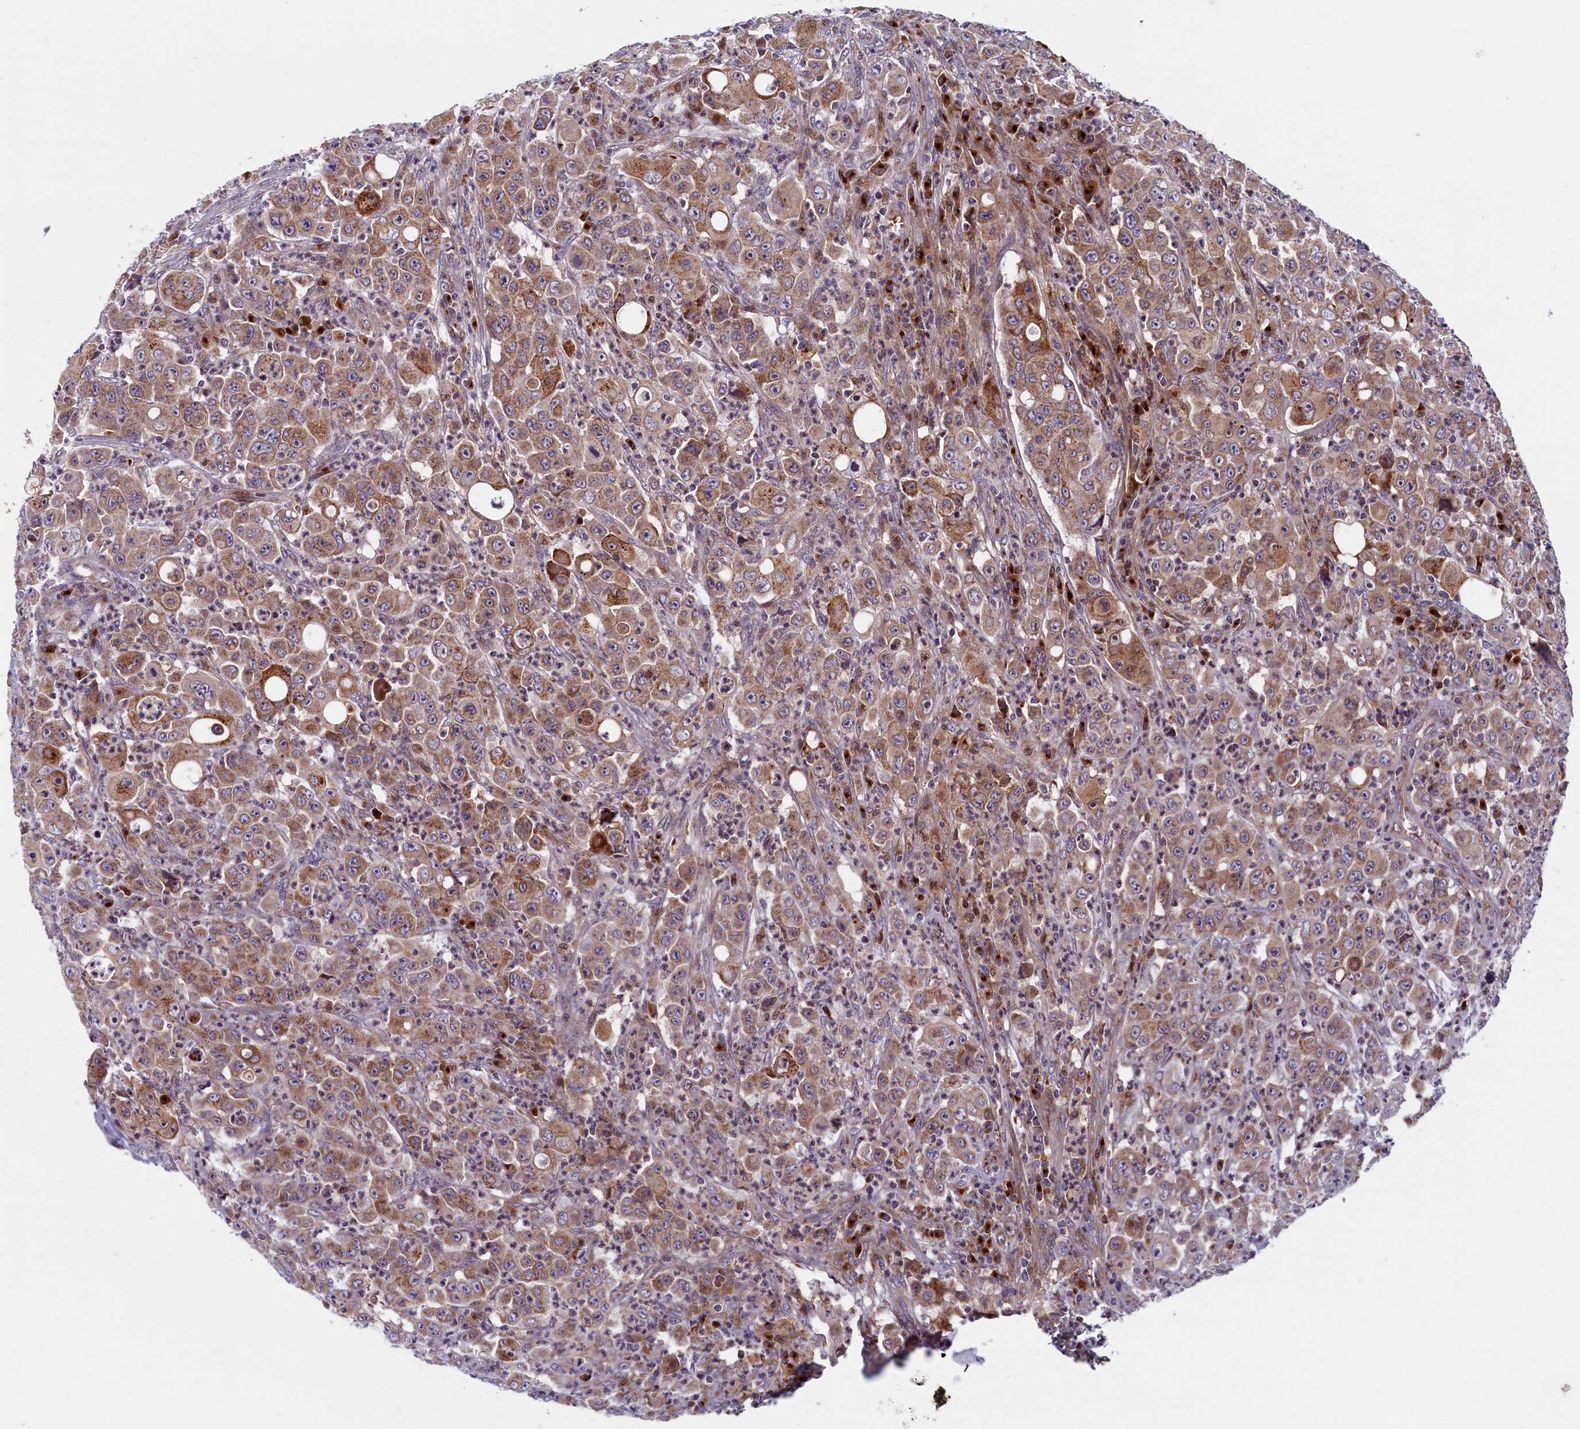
{"staining": {"intensity": "moderate", "quantity": ">75%", "location": "cytoplasmic/membranous"}, "tissue": "colorectal cancer", "cell_type": "Tumor cells", "image_type": "cancer", "snomed": [{"axis": "morphology", "description": "Adenocarcinoma, NOS"}, {"axis": "topography", "description": "Colon"}], "caption": "A brown stain shows moderate cytoplasmic/membranous positivity of a protein in colorectal adenocarcinoma tumor cells.", "gene": "BLVRB", "patient": {"sex": "male", "age": 51}}